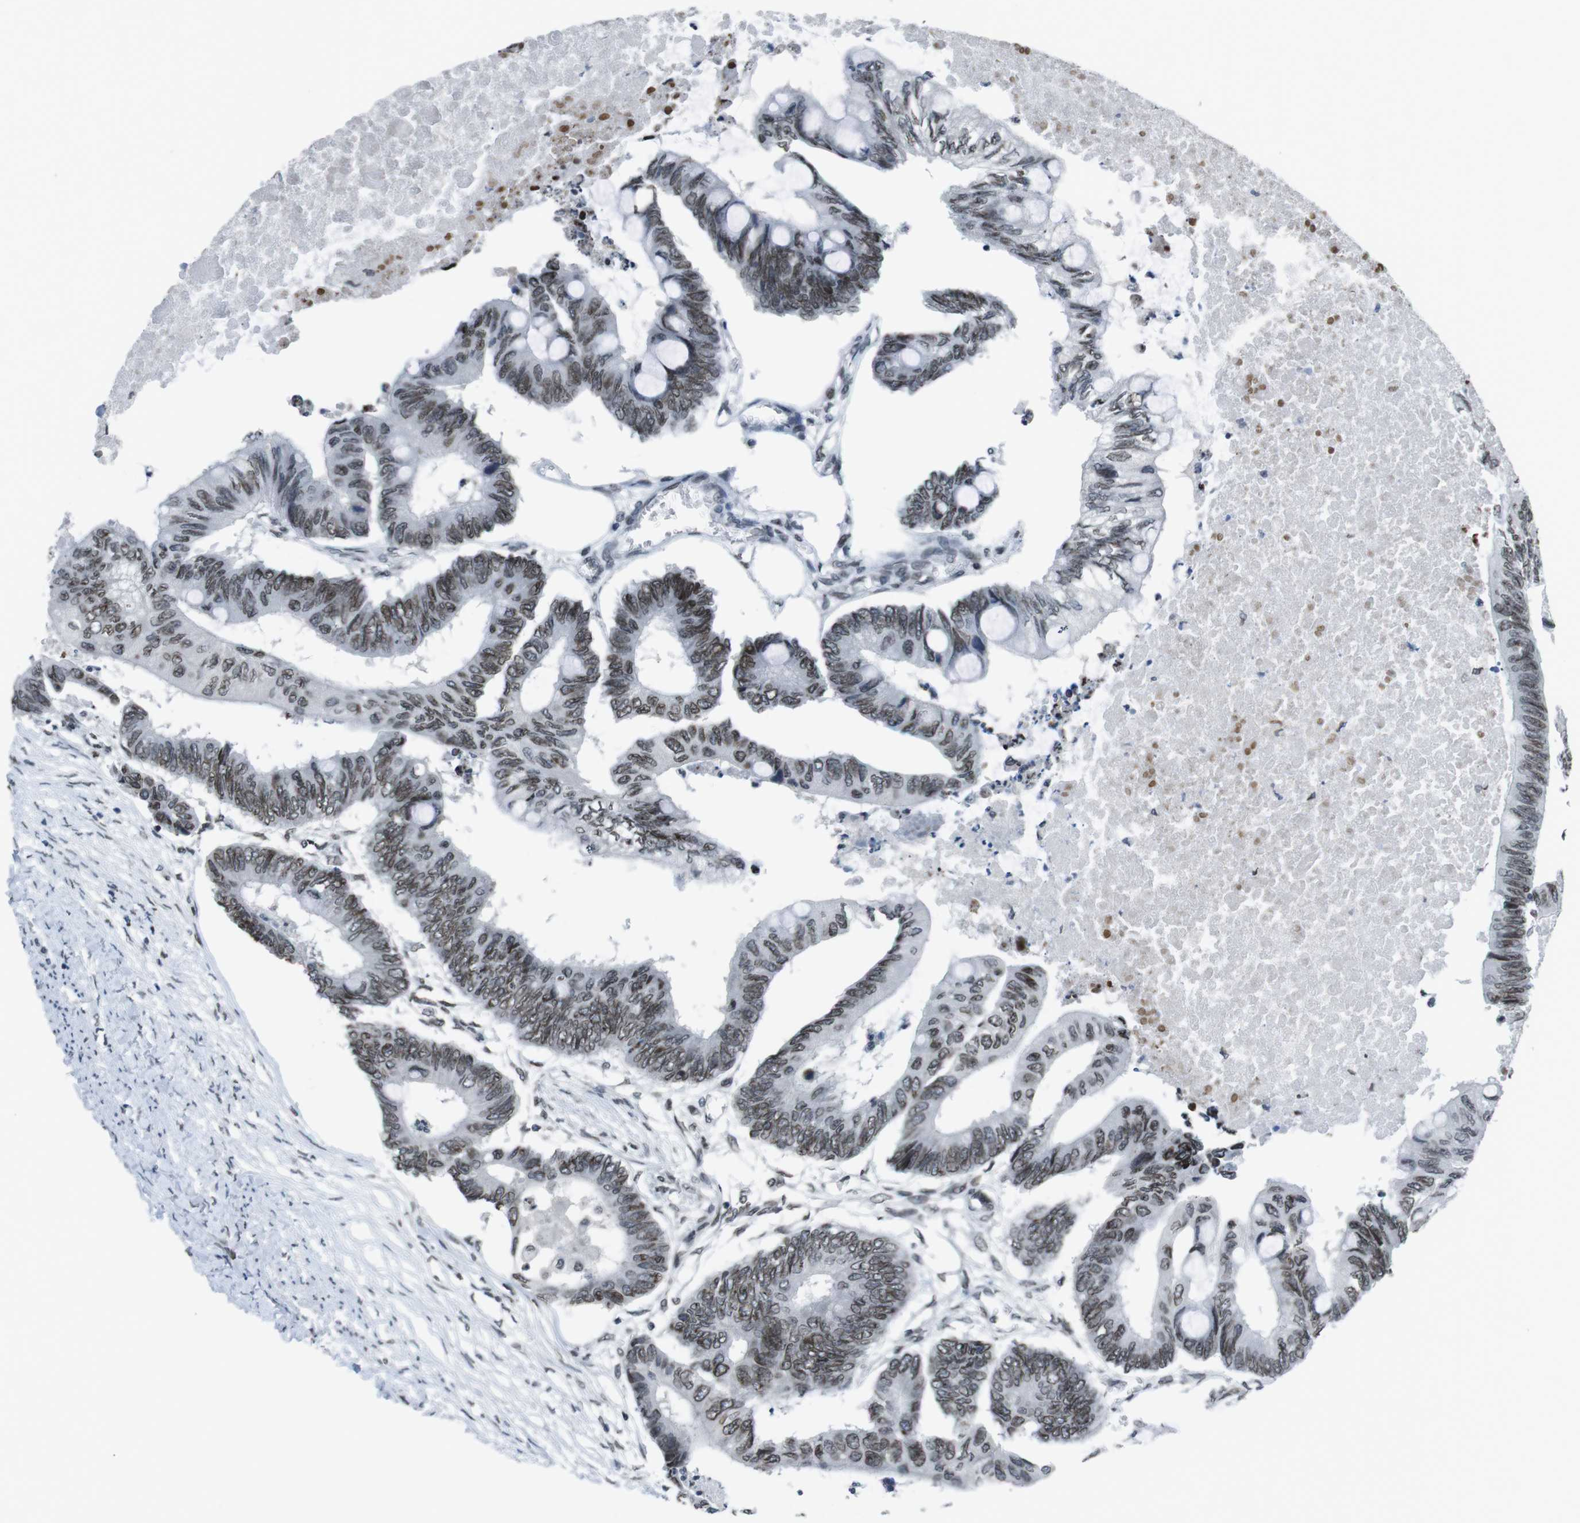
{"staining": {"intensity": "moderate", "quantity": ">75%", "location": "nuclear"}, "tissue": "colorectal cancer", "cell_type": "Tumor cells", "image_type": "cancer", "snomed": [{"axis": "morphology", "description": "Normal tissue, NOS"}, {"axis": "morphology", "description": "Adenocarcinoma, NOS"}, {"axis": "topography", "description": "Rectum"}, {"axis": "topography", "description": "Peripheral nerve tissue"}], "caption": "This is a histology image of IHC staining of colorectal cancer (adenocarcinoma), which shows moderate positivity in the nuclear of tumor cells.", "gene": "MAD1L1", "patient": {"sex": "male", "age": 92}}